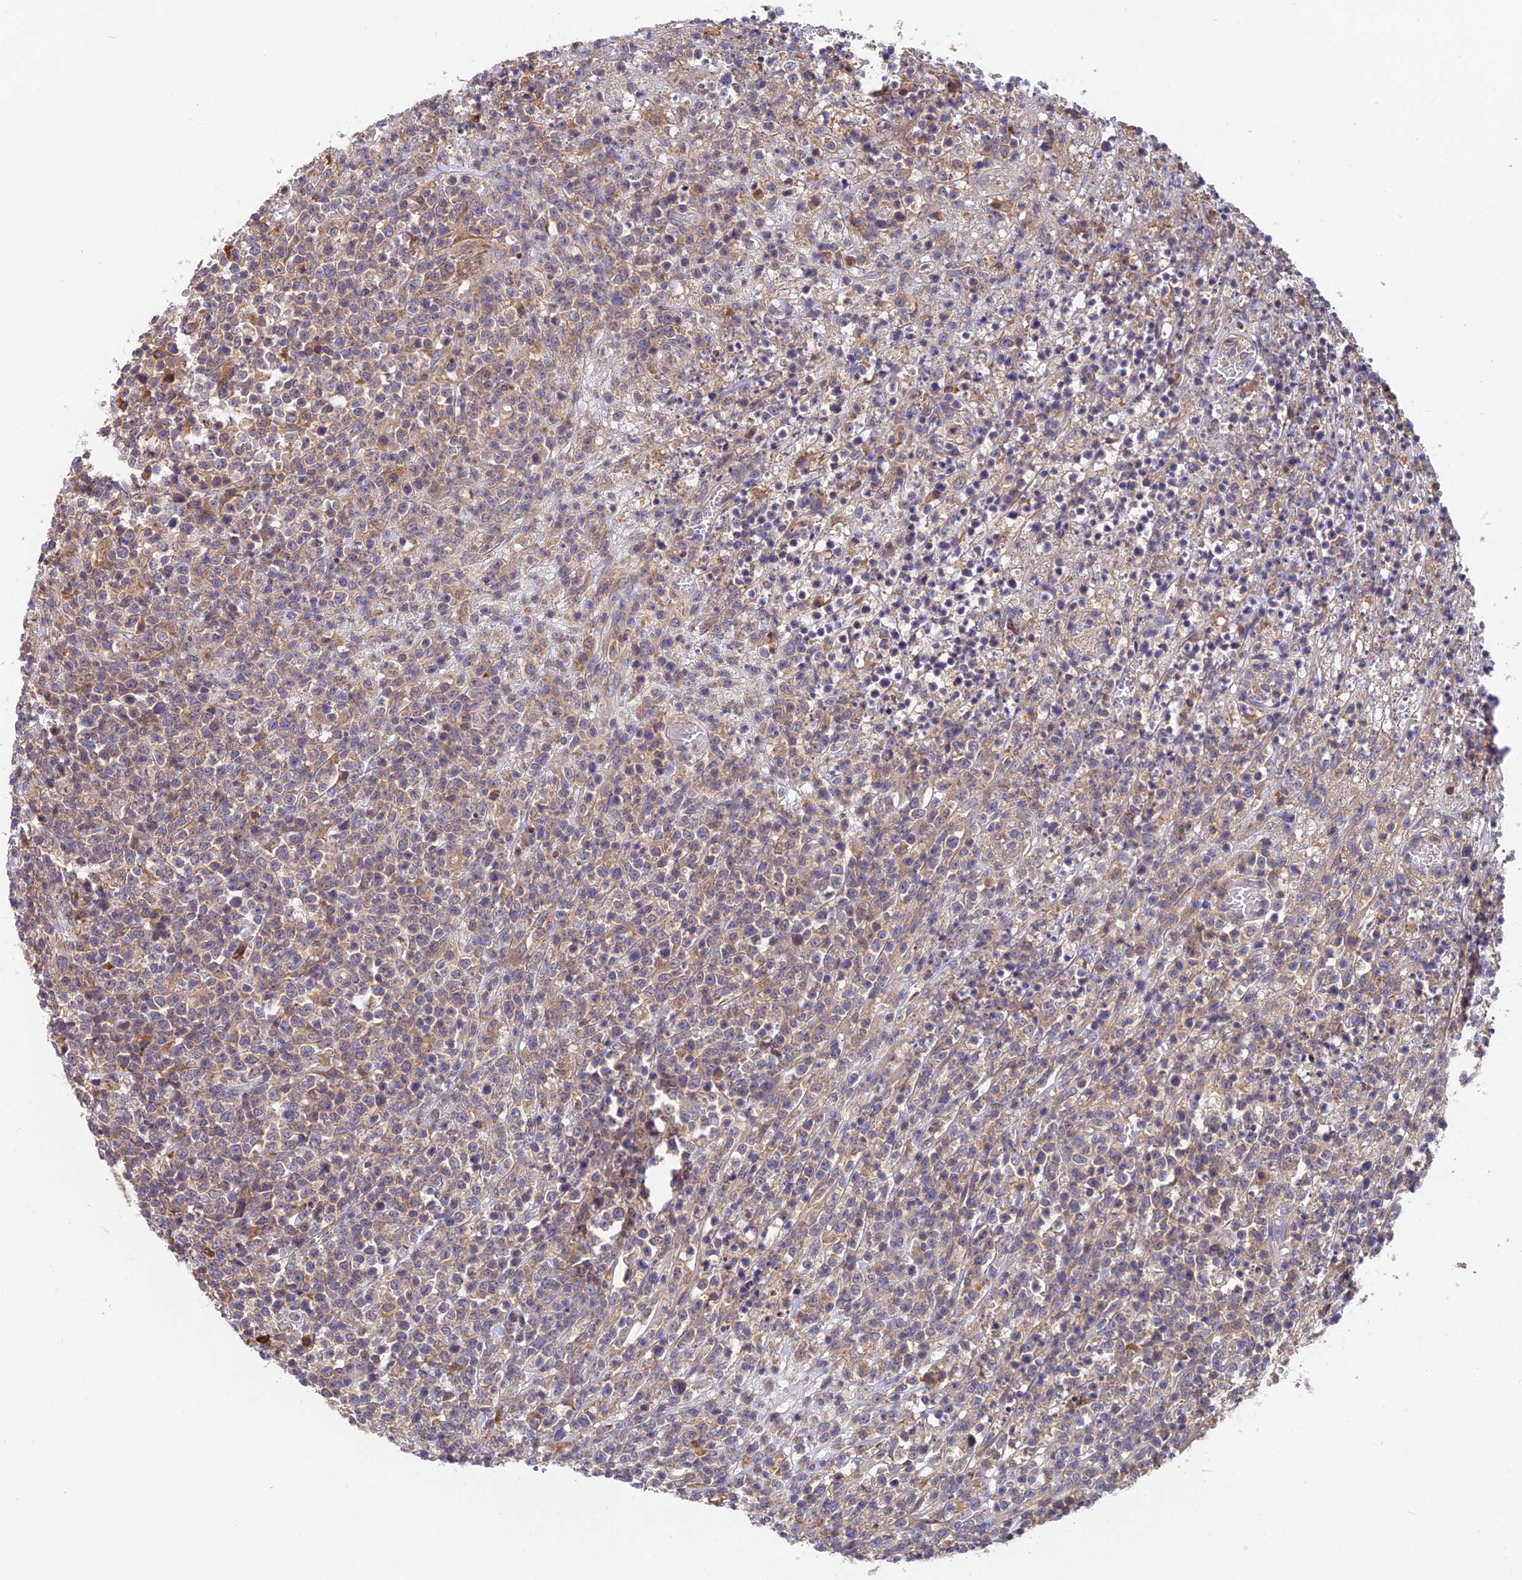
{"staining": {"intensity": "weak", "quantity": "25%-75%", "location": "cytoplasmic/membranous"}, "tissue": "lymphoma", "cell_type": "Tumor cells", "image_type": "cancer", "snomed": [{"axis": "morphology", "description": "Malignant lymphoma, non-Hodgkin's type, High grade"}, {"axis": "topography", "description": "Colon"}], "caption": "High-grade malignant lymphoma, non-Hodgkin's type stained with immunohistochemistry (IHC) displays weak cytoplasmic/membranous positivity in approximately 25%-75% of tumor cells.", "gene": "IPO5", "patient": {"sex": "female", "age": 53}}